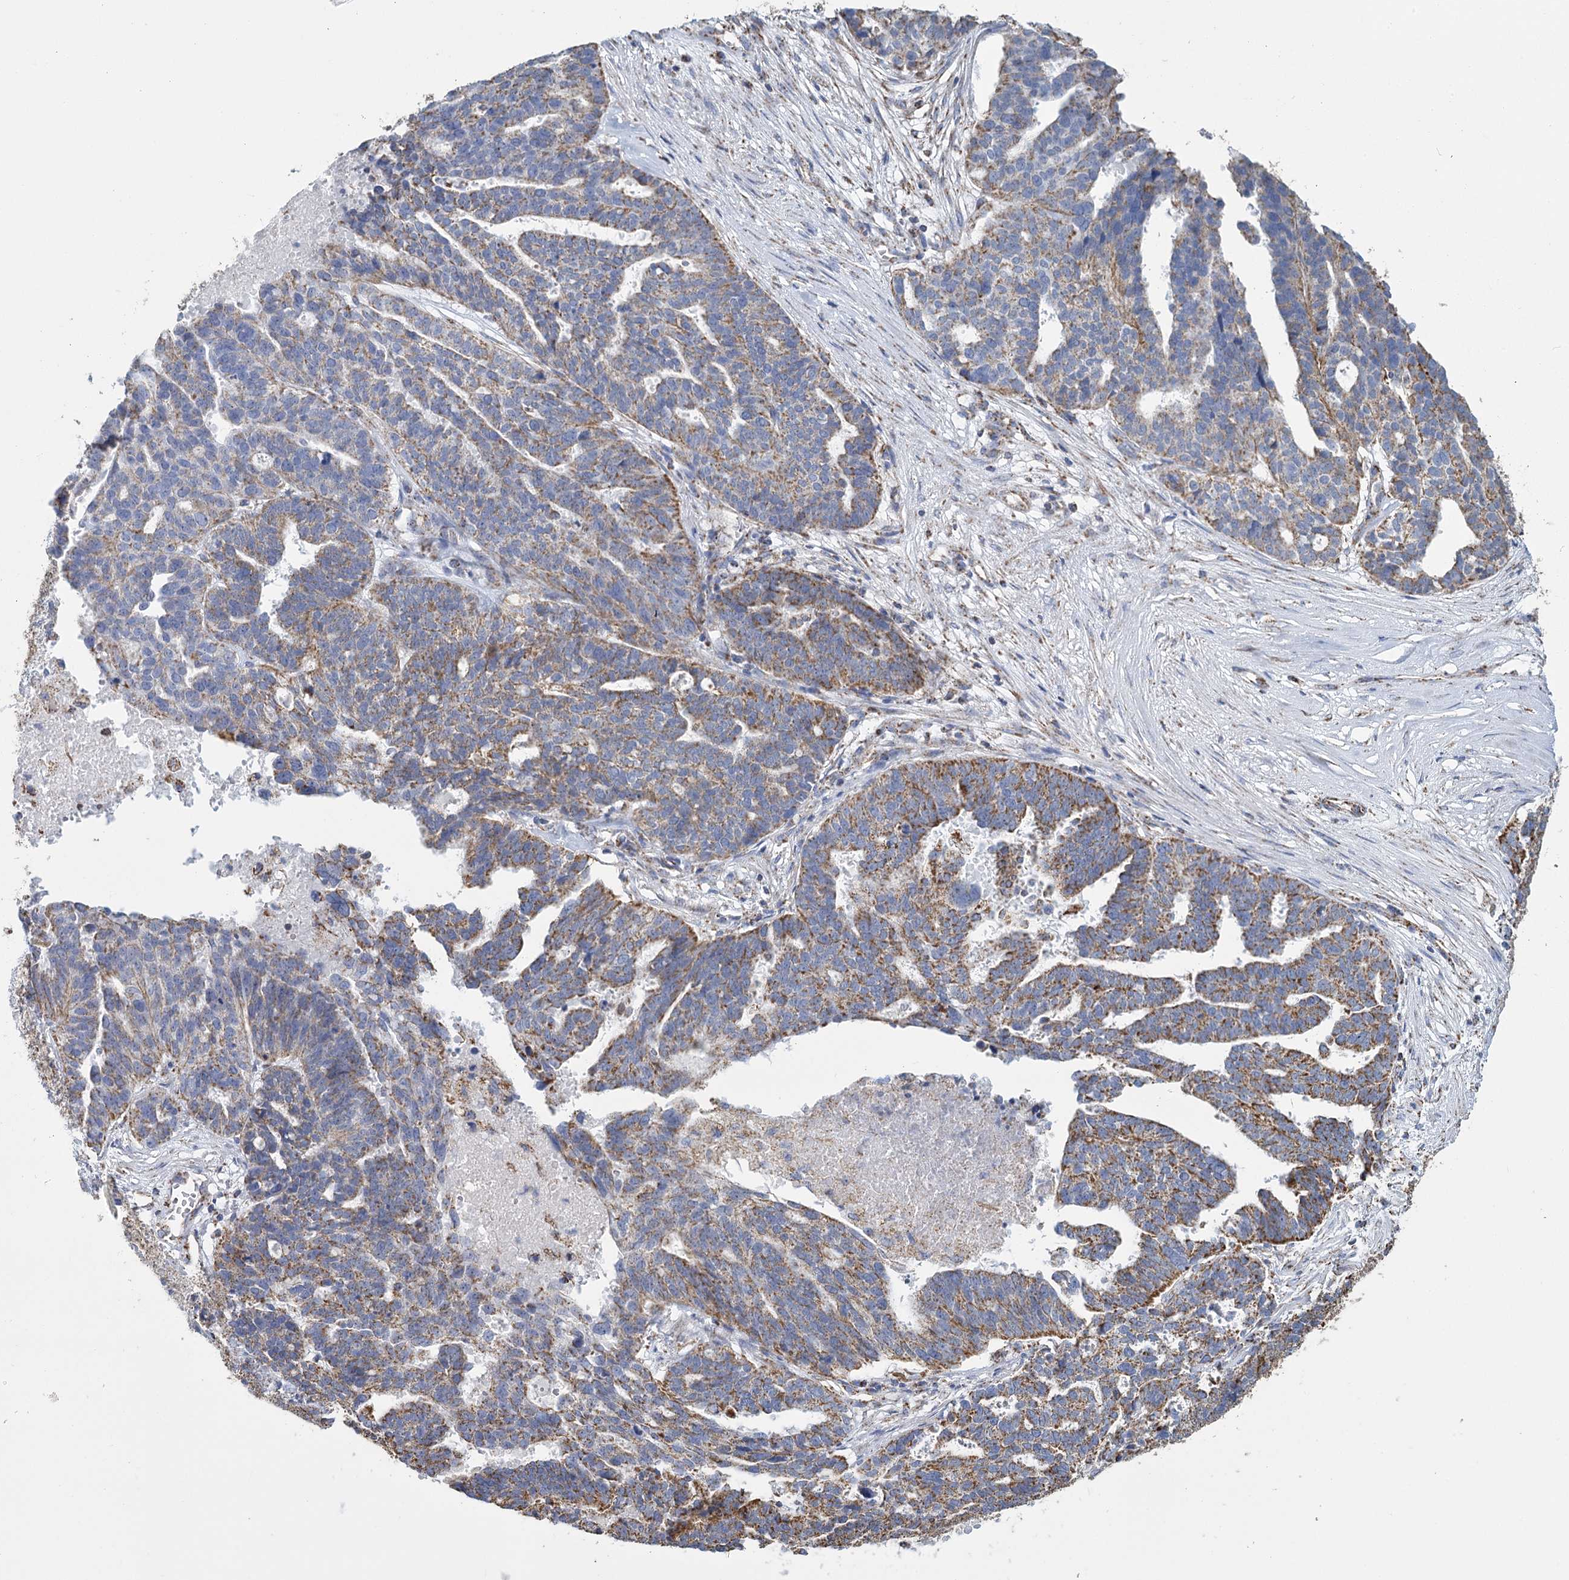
{"staining": {"intensity": "moderate", "quantity": "25%-75%", "location": "cytoplasmic/membranous"}, "tissue": "ovarian cancer", "cell_type": "Tumor cells", "image_type": "cancer", "snomed": [{"axis": "morphology", "description": "Cystadenocarcinoma, serous, NOS"}, {"axis": "topography", "description": "Ovary"}], "caption": "DAB immunohistochemical staining of ovarian cancer displays moderate cytoplasmic/membranous protein expression in approximately 25%-75% of tumor cells. Using DAB (brown) and hematoxylin (blue) stains, captured at high magnification using brightfield microscopy.", "gene": "MRPL44", "patient": {"sex": "female", "age": 59}}